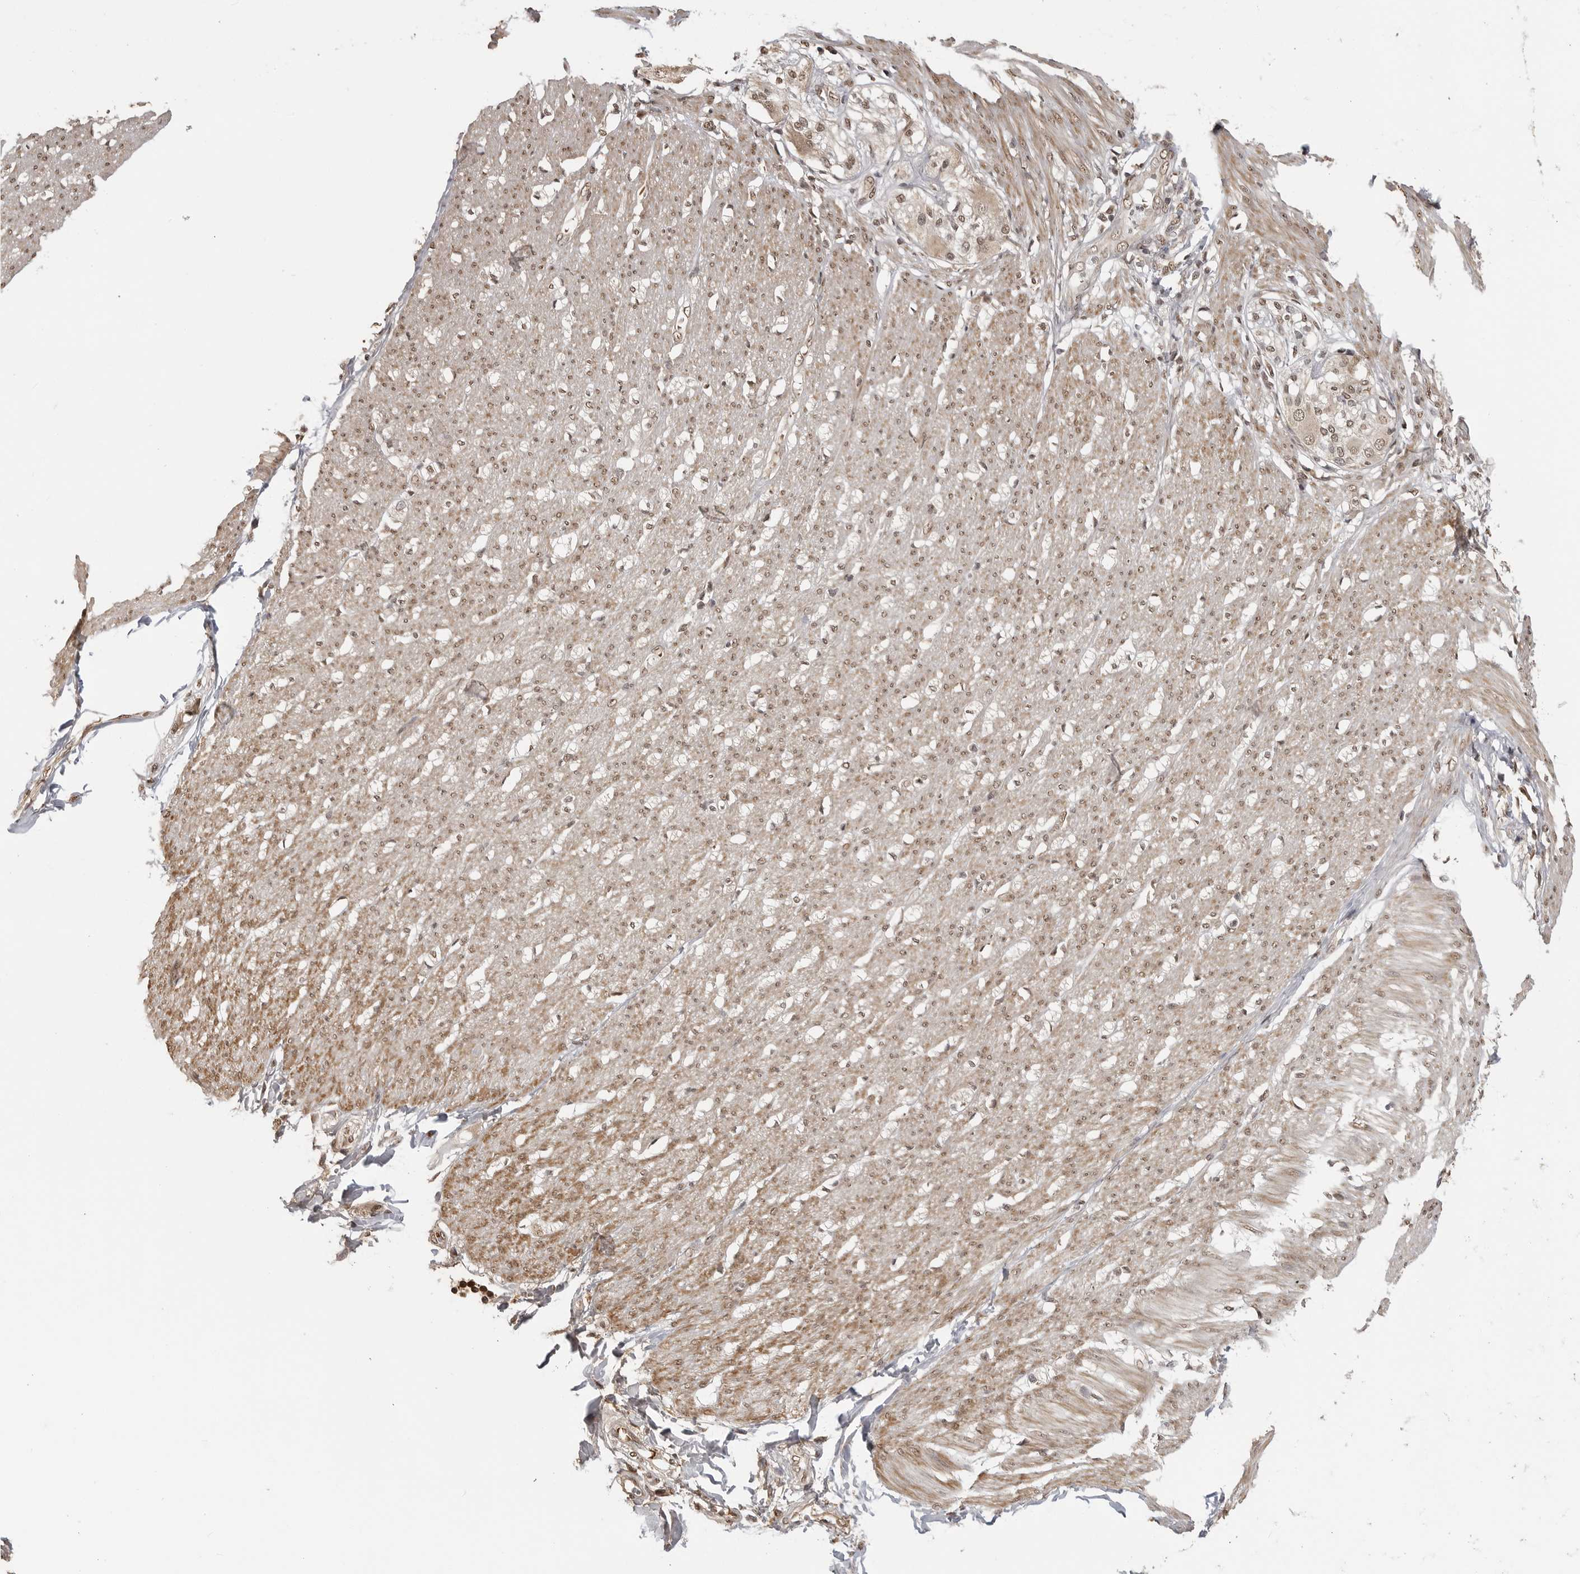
{"staining": {"intensity": "moderate", "quantity": ">75%", "location": "cytoplasmic/membranous,nuclear"}, "tissue": "smooth muscle", "cell_type": "Smooth muscle cells", "image_type": "normal", "snomed": [{"axis": "morphology", "description": "Normal tissue, NOS"}, {"axis": "morphology", "description": "Adenocarcinoma, NOS"}, {"axis": "topography", "description": "Colon"}, {"axis": "topography", "description": "Peripheral nerve tissue"}], "caption": "A high-resolution image shows immunohistochemistry (IHC) staining of normal smooth muscle, which reveals moderate cytoplasmic/membranous,nuclear positivity in approximately >75% of smooth muscle cells.", "gene": "CLOCK", "patient": {"sex": "male", "age": 14}}